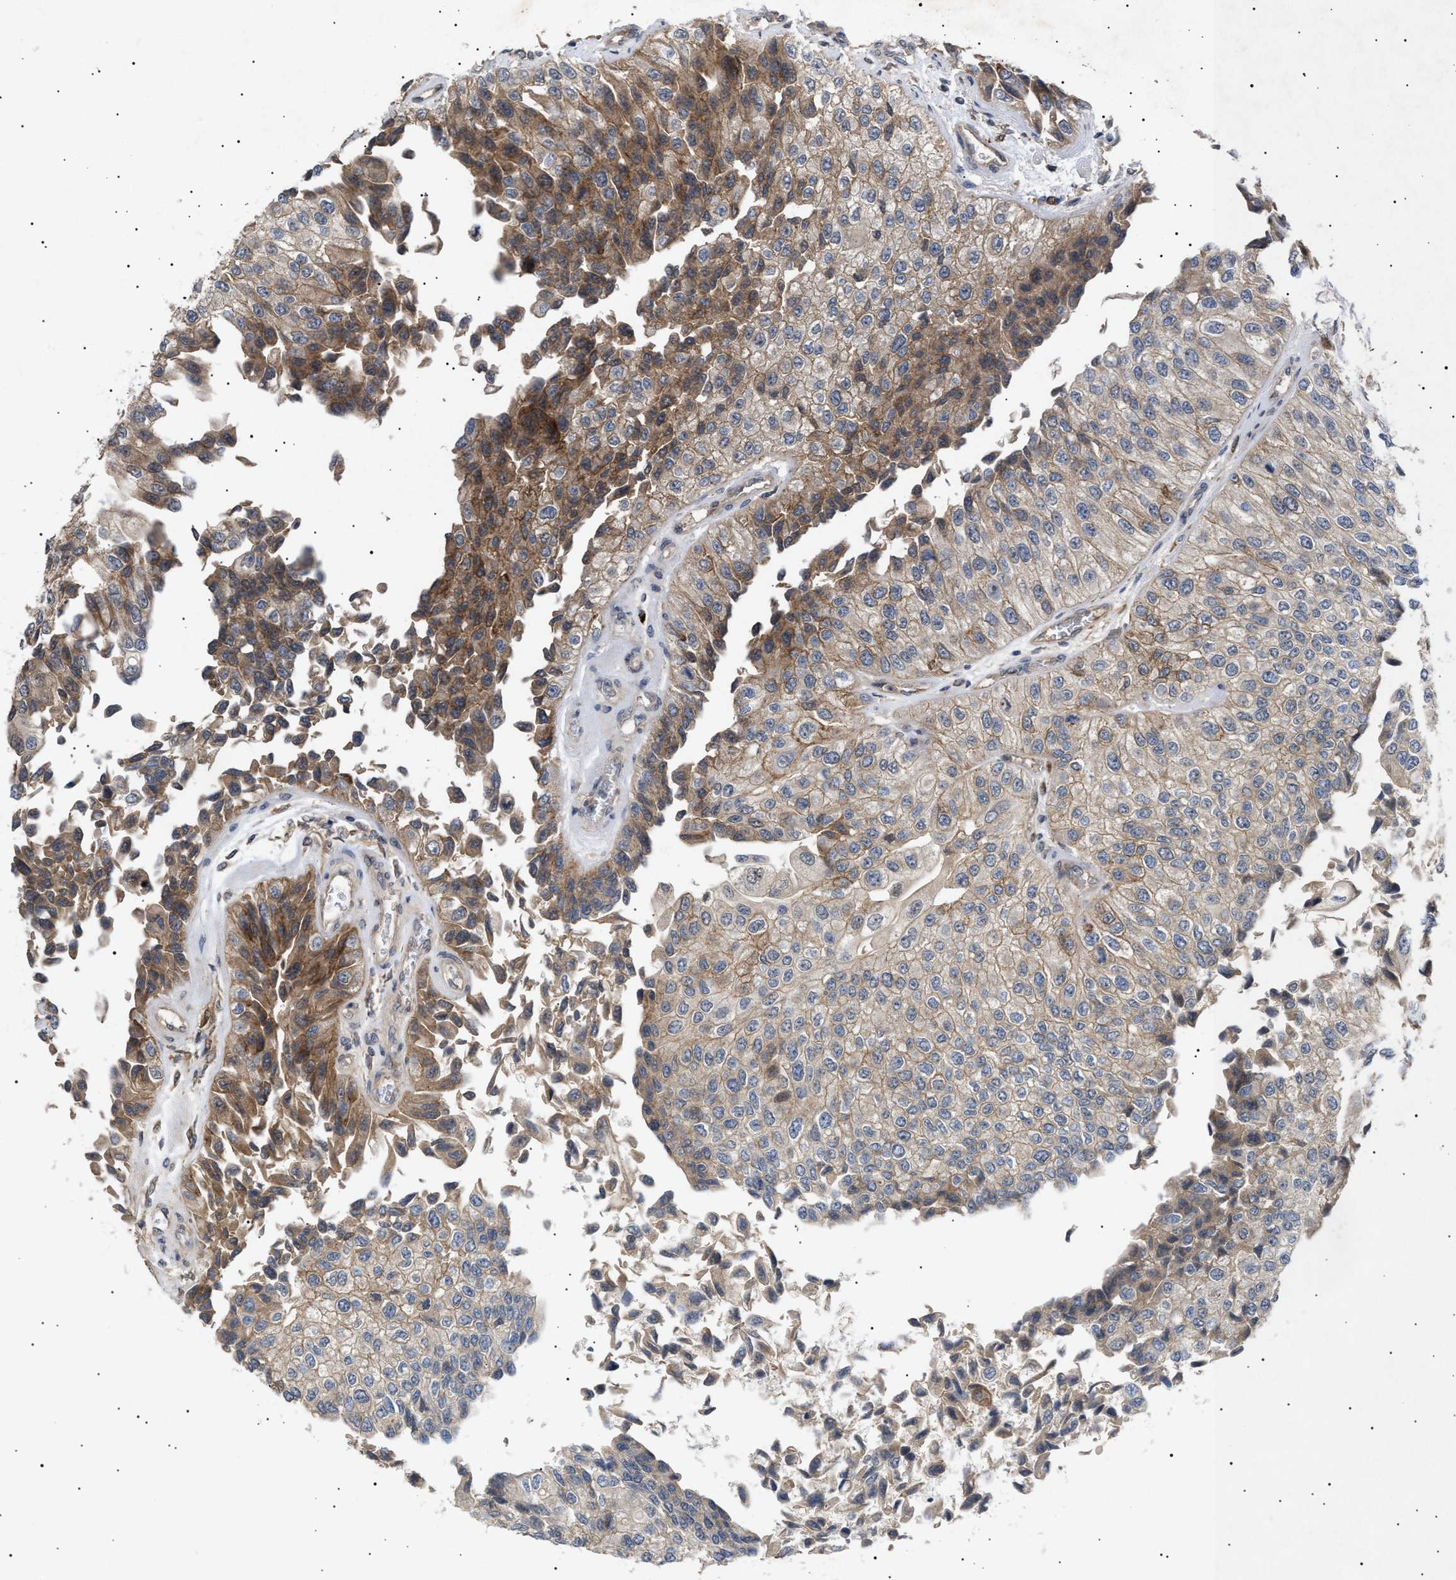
{"staining": {"intensity": "moderate", "quantity": "25%-75%", "location": "cytoplasmic/membranous"}, "tissue": "urothelial cancer", "cell_type": "Tumor cells", "image_type": "cancer", "snomed": [{"axis": "morphology", "description": "Urothelial carcinoma, High grade"}, {"axis": "topography", "description": "Kidney"}, {"axis": "topography", "description": "Urinary bladder"}], "caption": "IHC micrograph of urothelial cancer stained for a protein (brown), which displays medium levels of moderate cytoplasmic/membranous expression in about 25%-75% of tumor cells.", "gene": "SIRT5", "patient": {"sex": "male", "age": 77}}